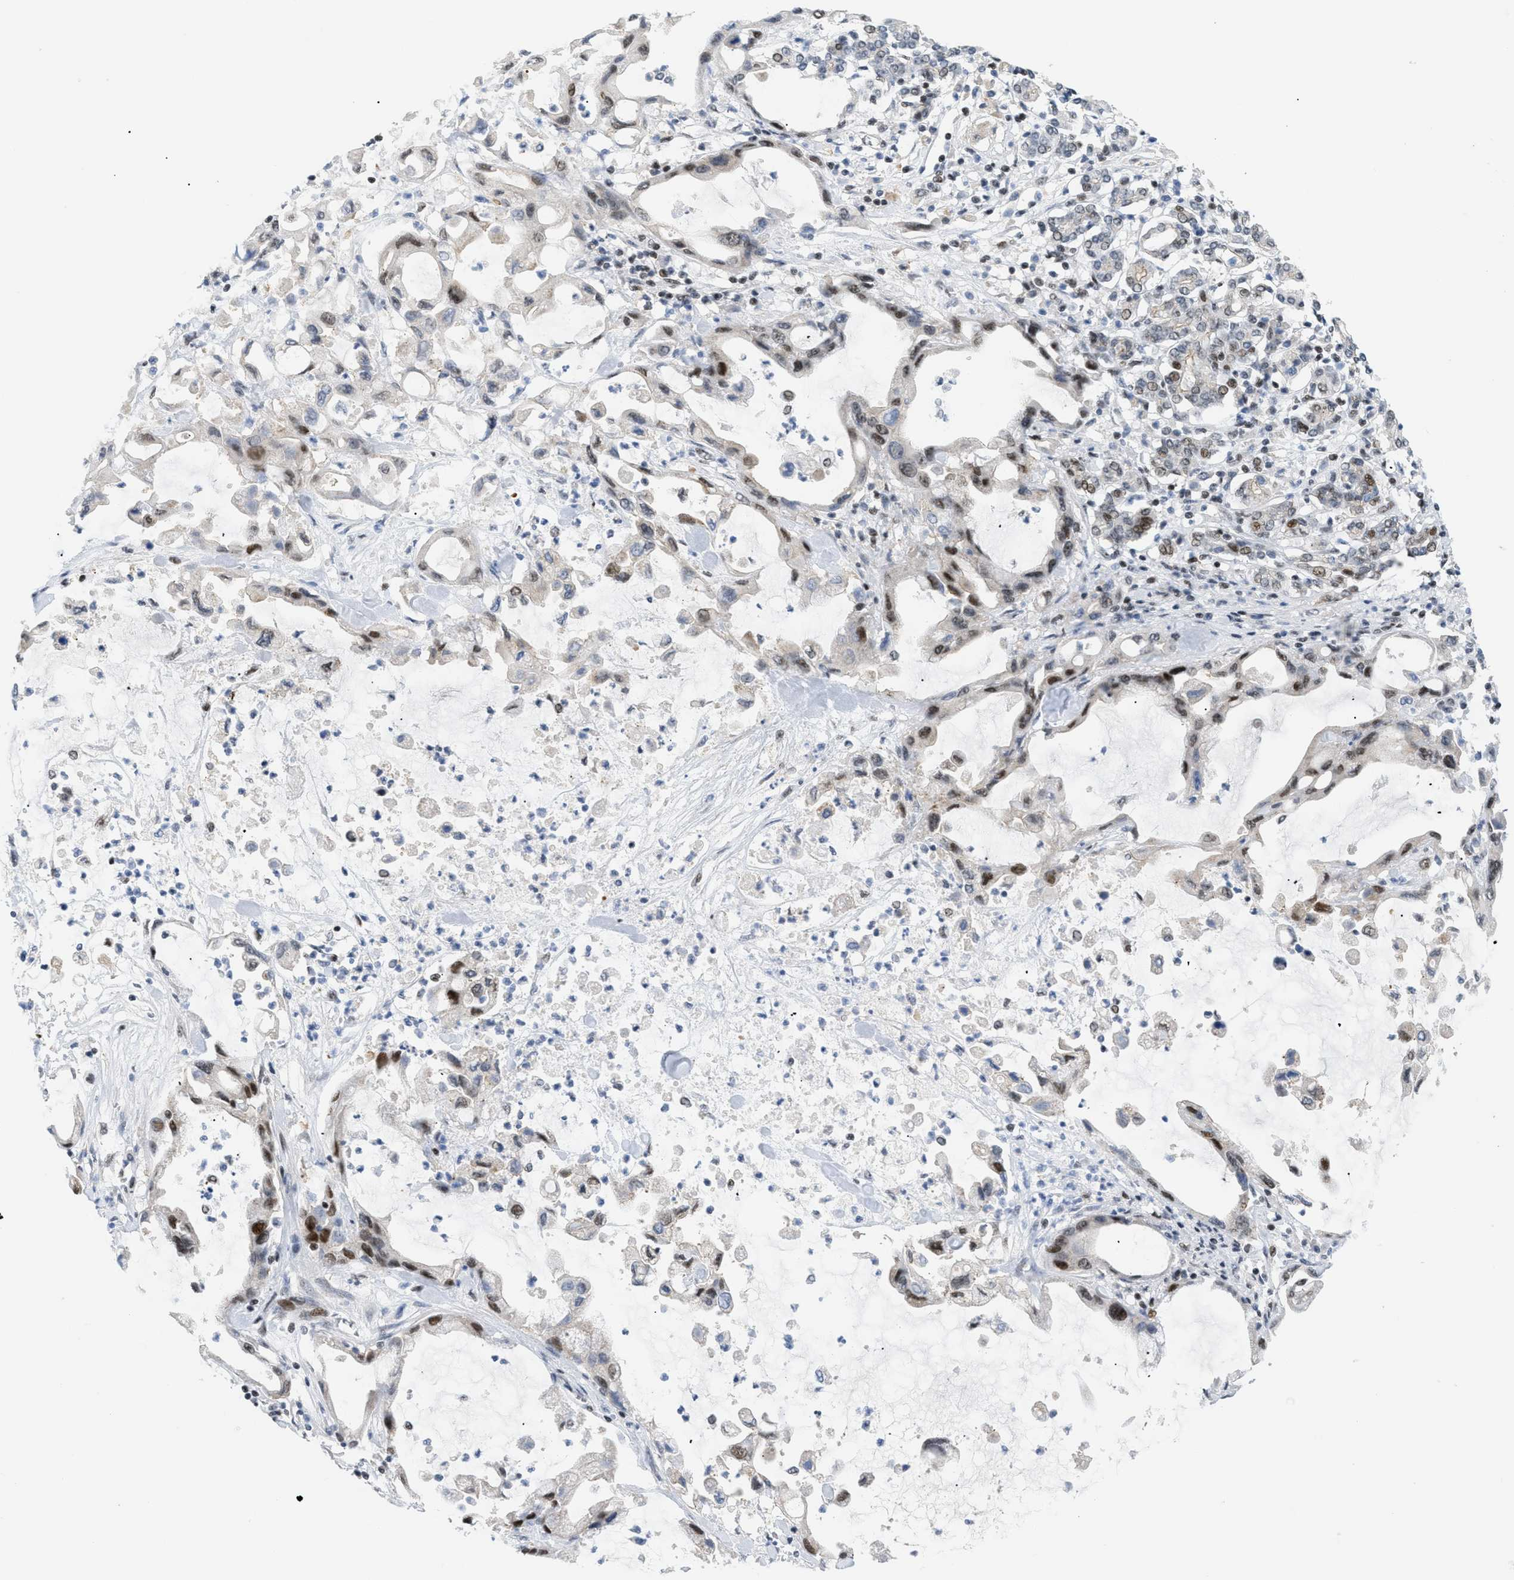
{"staining": {"intensity": "moderate", "quantity": ">75%", "location": "nuclear"}, "tissue": "pancreatic cancer", "cell_type": "Tumor cells", "image_type": "cancer", "snomed": [{"axis": "morphology", "description": "Adenocarcinoma, NOS"}, {"axis": "topography", "description": "Pancreas"}], "caption": "Protein expression analysis of human pancreatic cancer reveals moderate nuclear positivity in approximately >75% of tumor cells. The protein of interest is shown in brown color, while the nuclei are stained blue.", "gene": "MED1", "patient": {"sex": "female", "age": 57}}